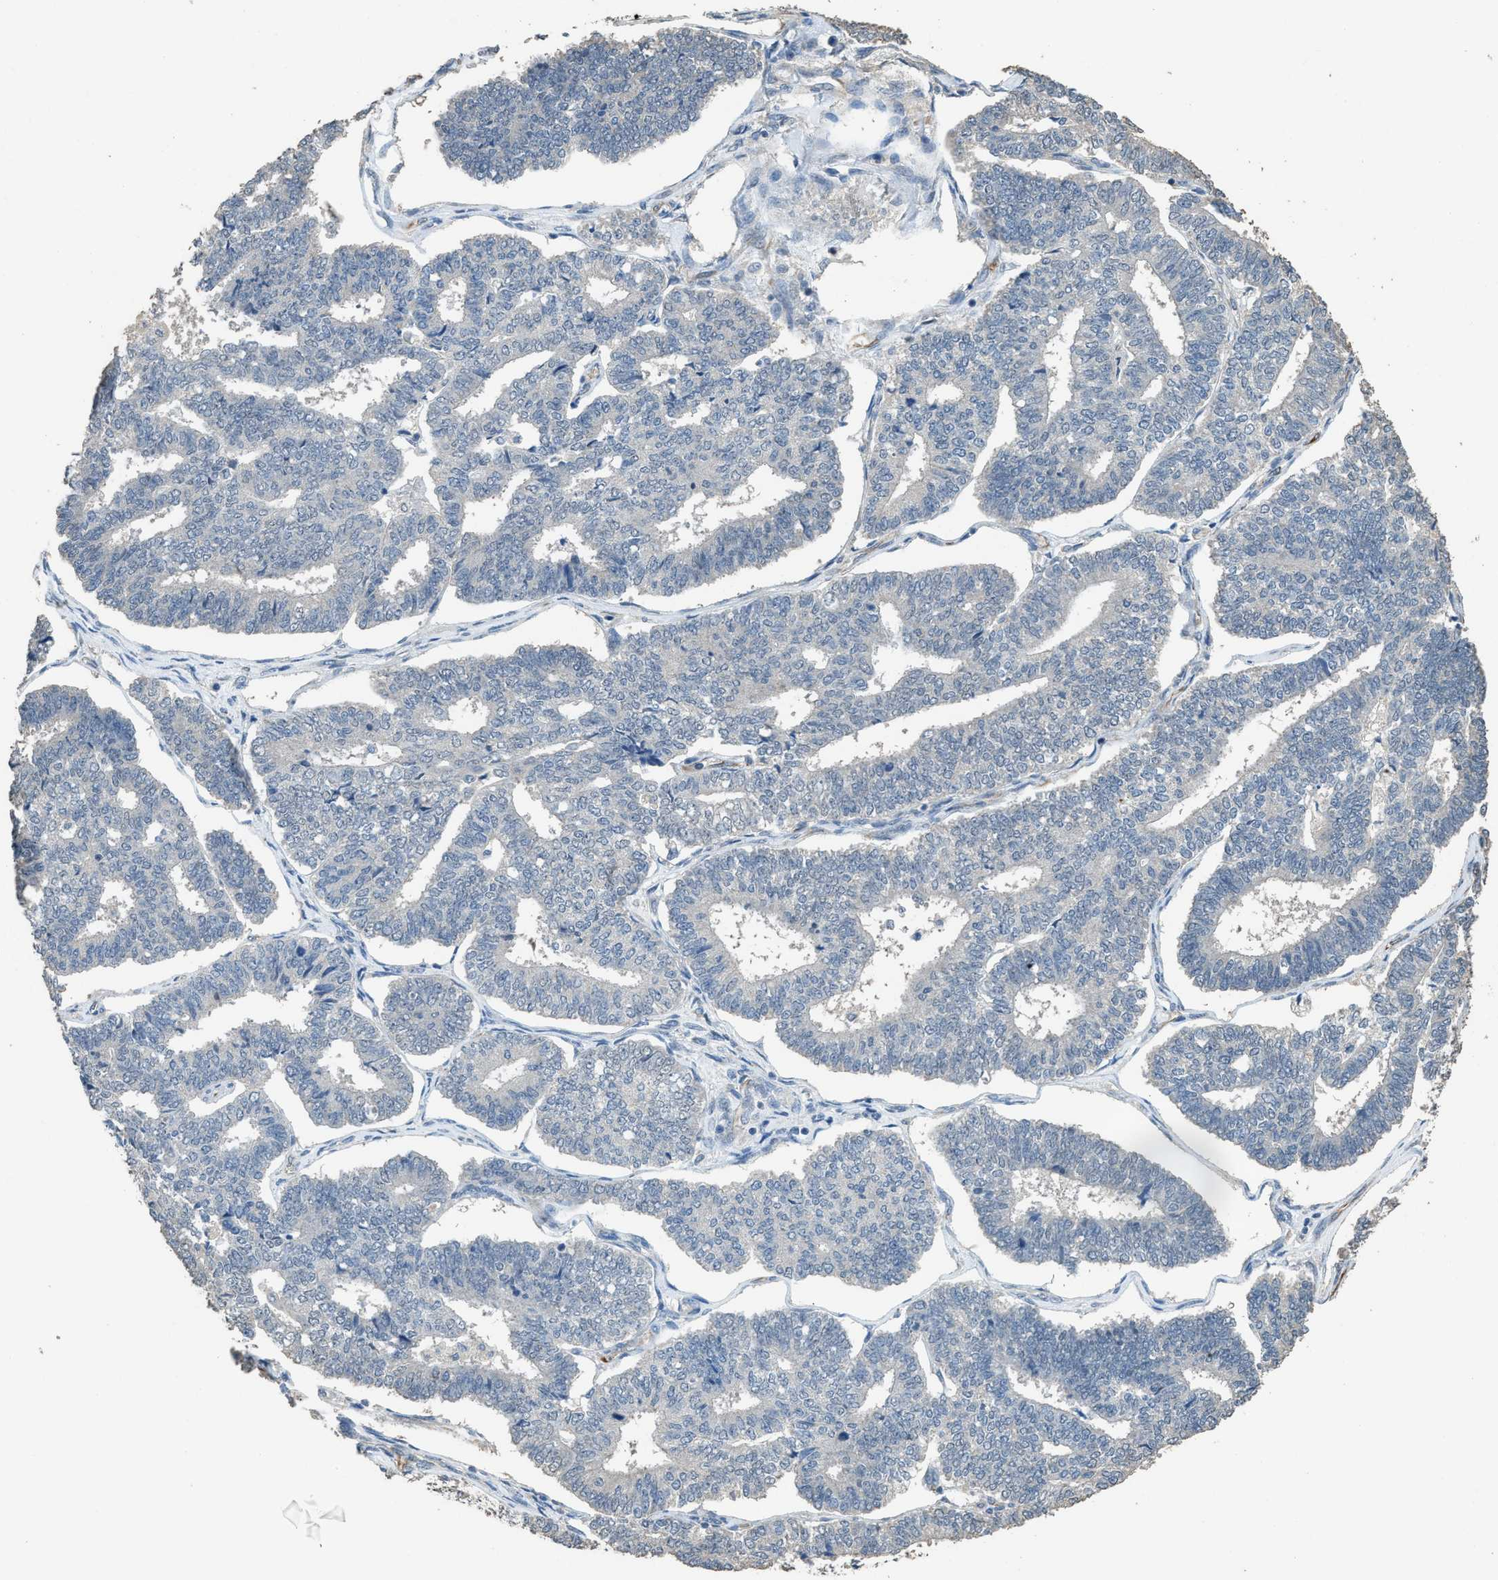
{"staining": {"intensity": "negative", "quantity": "none", "location": "none"}, "tissue": "endometrial cancer", "cell_type": "Tumor cells", "image_type": "cancer", "snomed": [{"axis": "morphology", "description": "Adenocarcinoma, NOS"}, {"axis": "topography", "description": "Endometrium"}], "caption": "Endometrial cancer (adenocarcinoma) stained for a protein using immunohistochemistry (IHC) displays no positivity tumor cells.", "gene": "SYNM", "patient": {"sex": "female", "age": 70}}